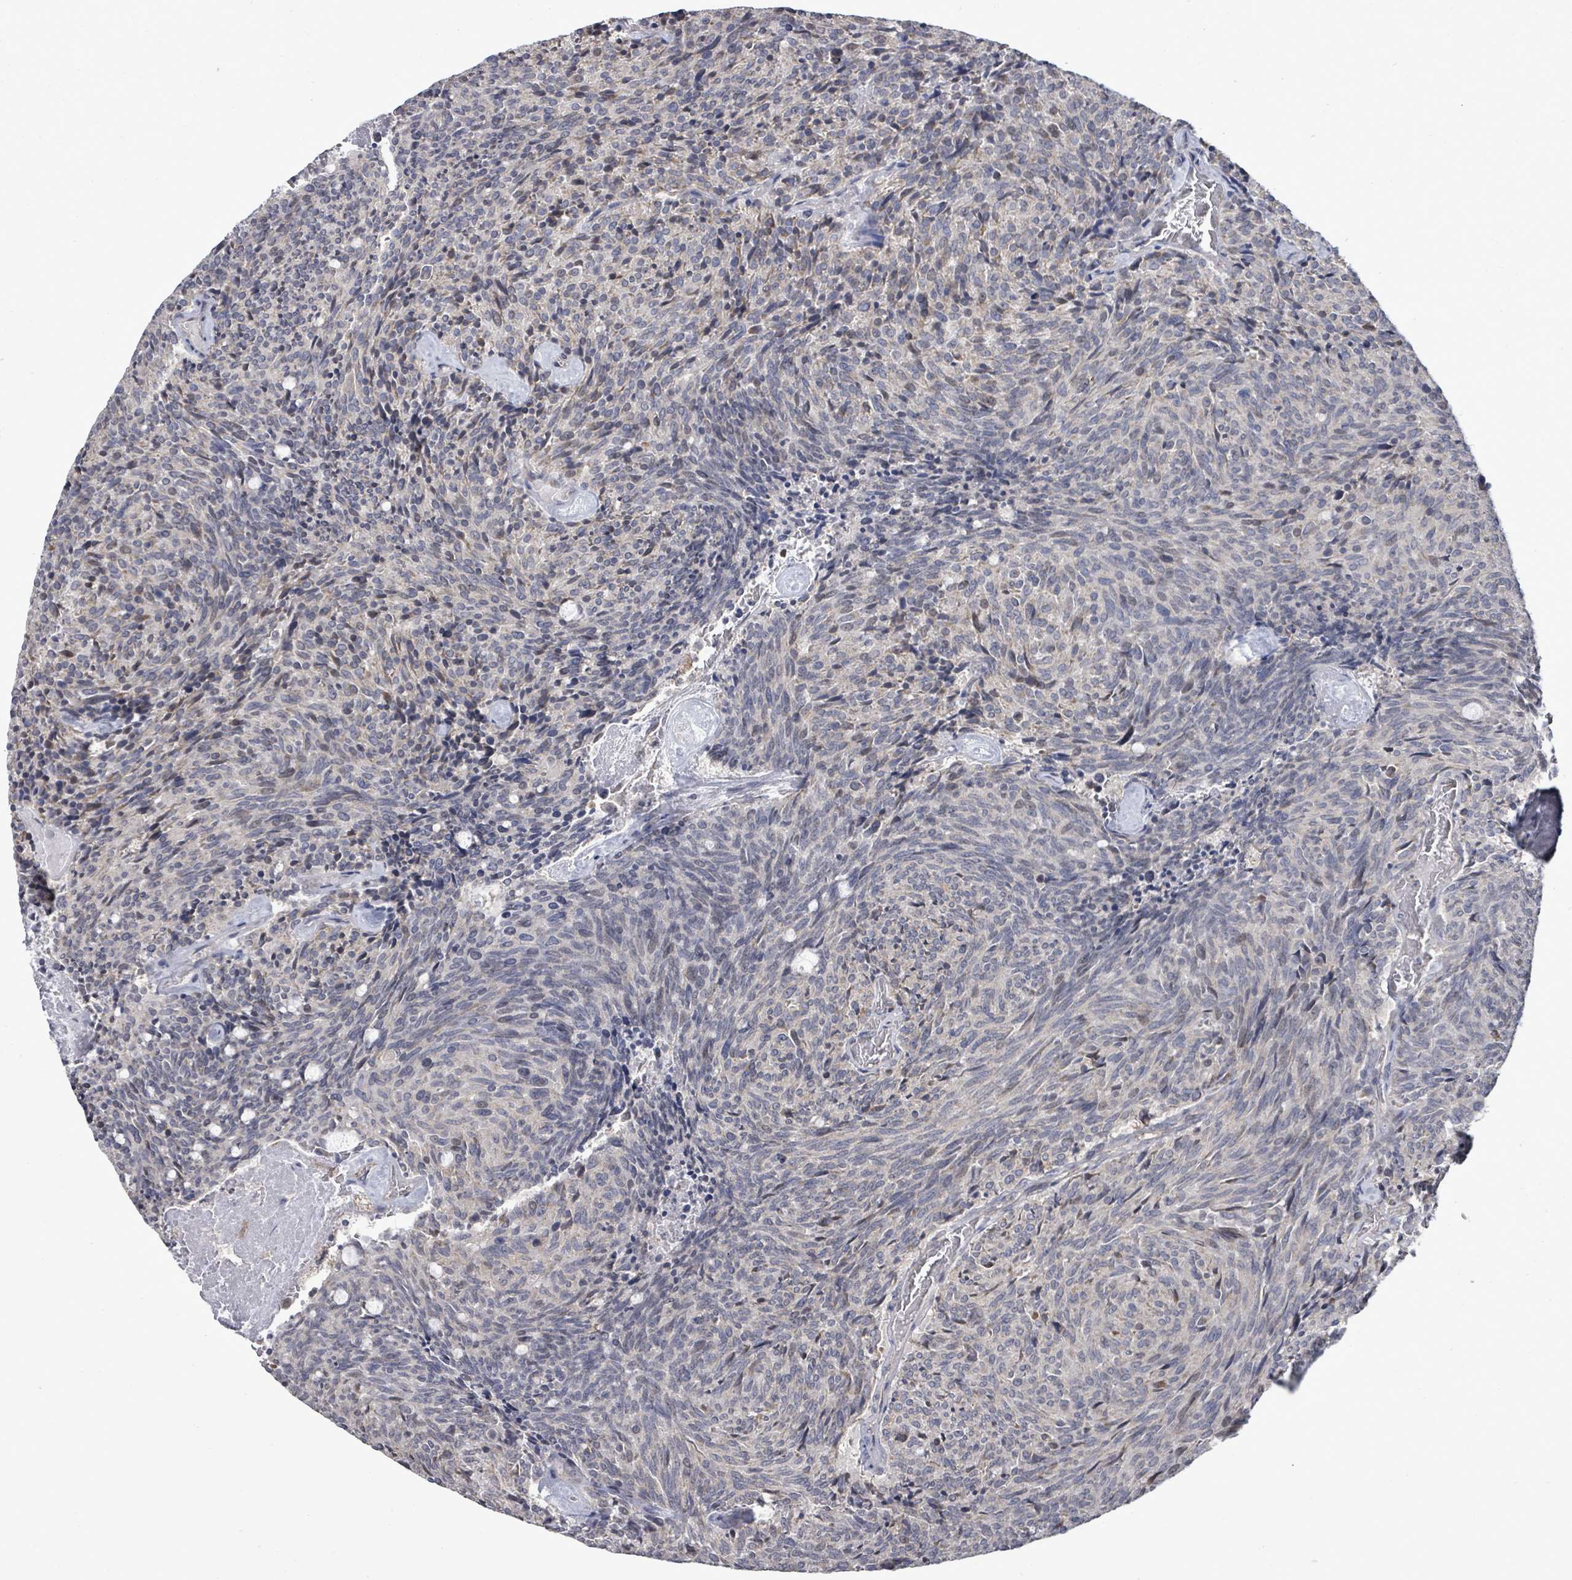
{"staining": {"intensity": "weak", "quantity": "<25%", "location": "cytoplasmic/membranous"}, "tissue": "carcinoid", "cell_type": "Tumor cells", "image_type": "cancer", "snomed": [{"axis": "morphology", "description": "Carcinoid, malignant, NOS"}, {"axis": "topography", "description": "Pancreas"}], "caption": "Immunohistochemistry (IHC) of human malignant carcinoid displays no positivity in tumor cells.", "gene": "POMGNT2", "patient": {"sex": "female", "age": 54}}